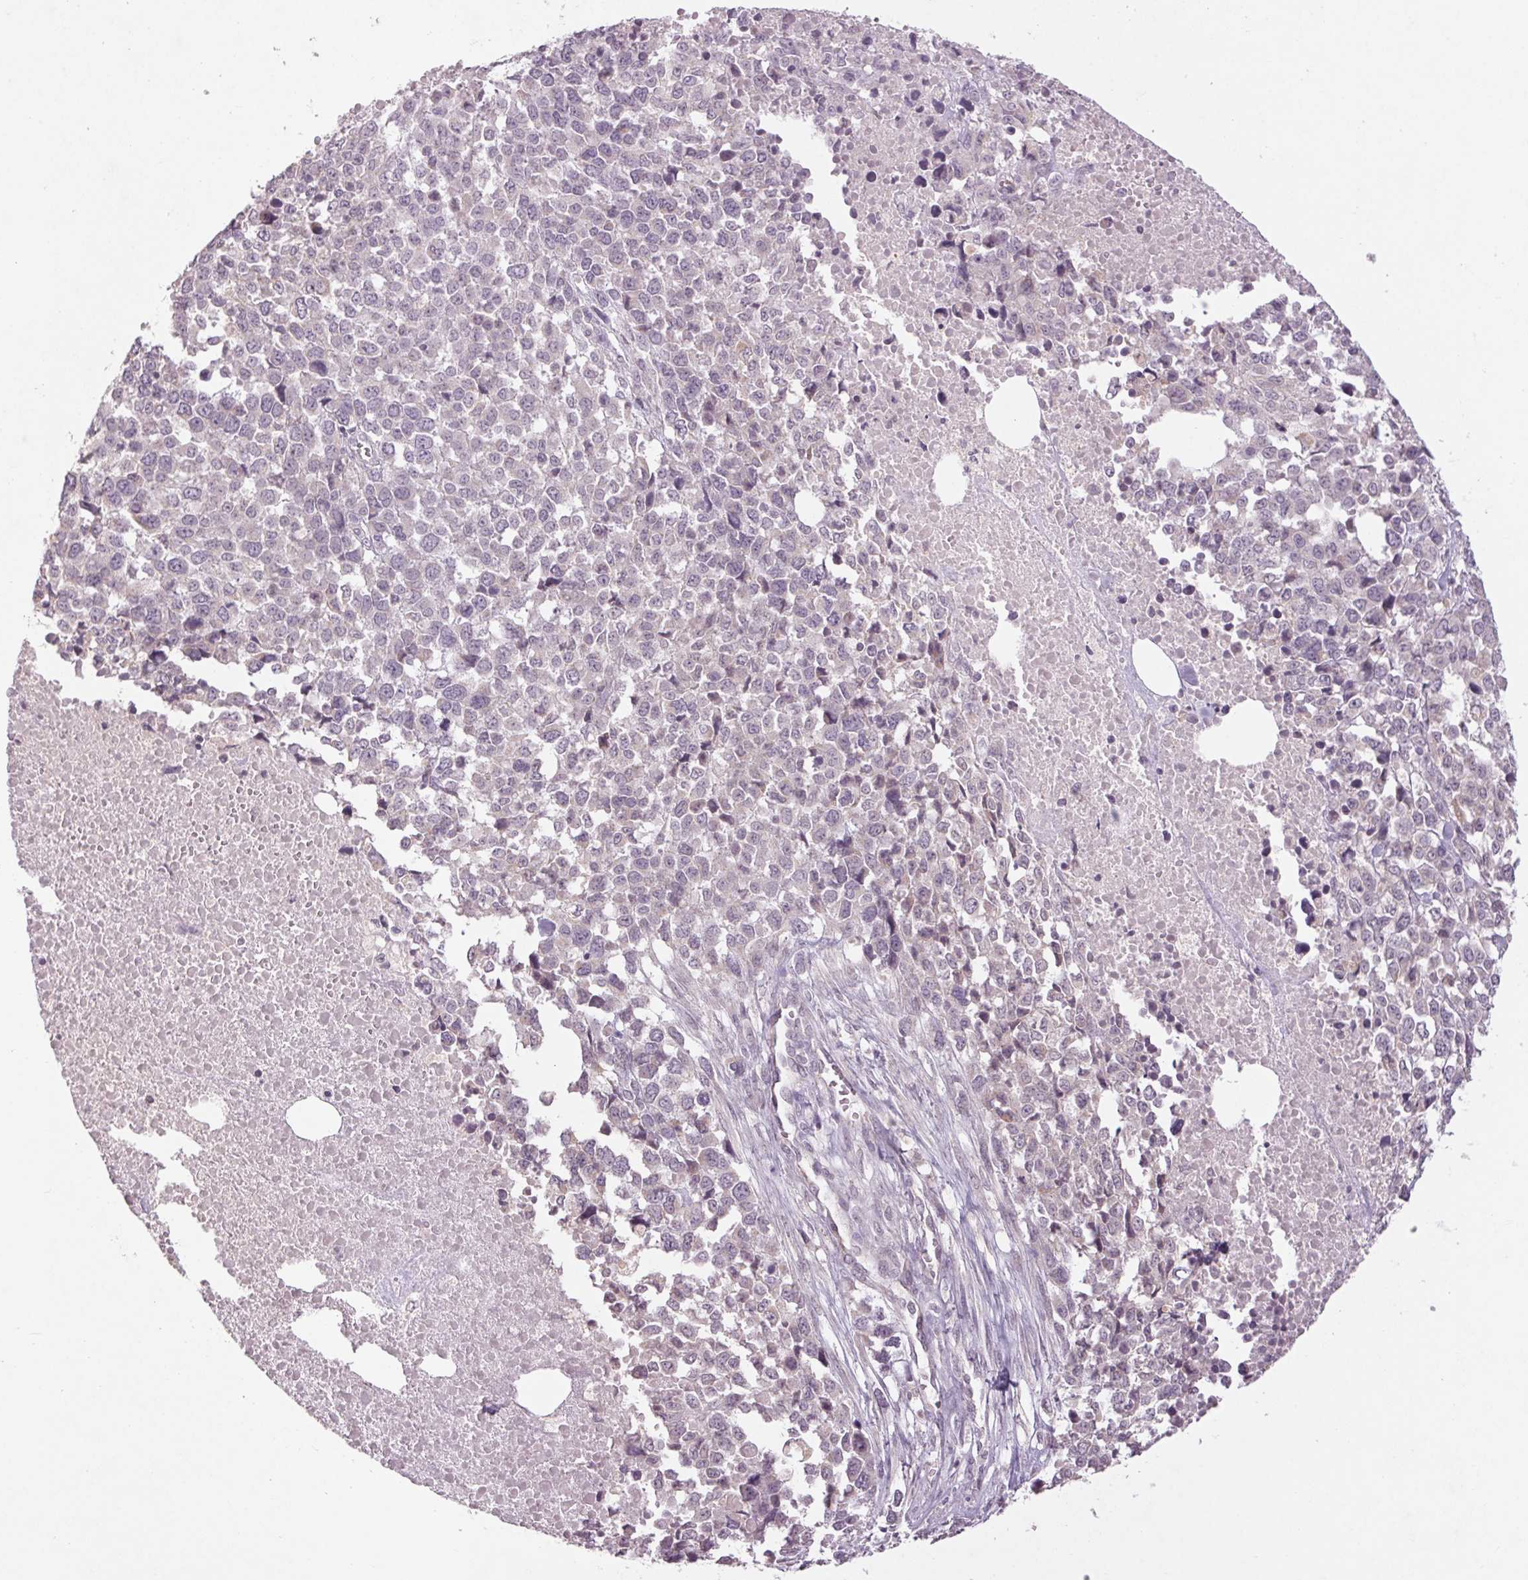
{"staining": {"intensity": "negative", "quantity": "none", "location": "none"}, "tissue": "melanoma", "cell_type": "Tumor cells", "image_type": "cancer", "snomed": [{"axis": "morphology", "description": "Malignant melanoma, Metastatic site"}, {"axis": "topography", "description": "Skin"}], "caption": "This is an immunohistochemistry (IHC) histopathology image of malignant melanoma (metastatic site). There is no staining in tumor cells.", "gene": "KLRC3", "patient": {"sex": "male", "age": 84}}